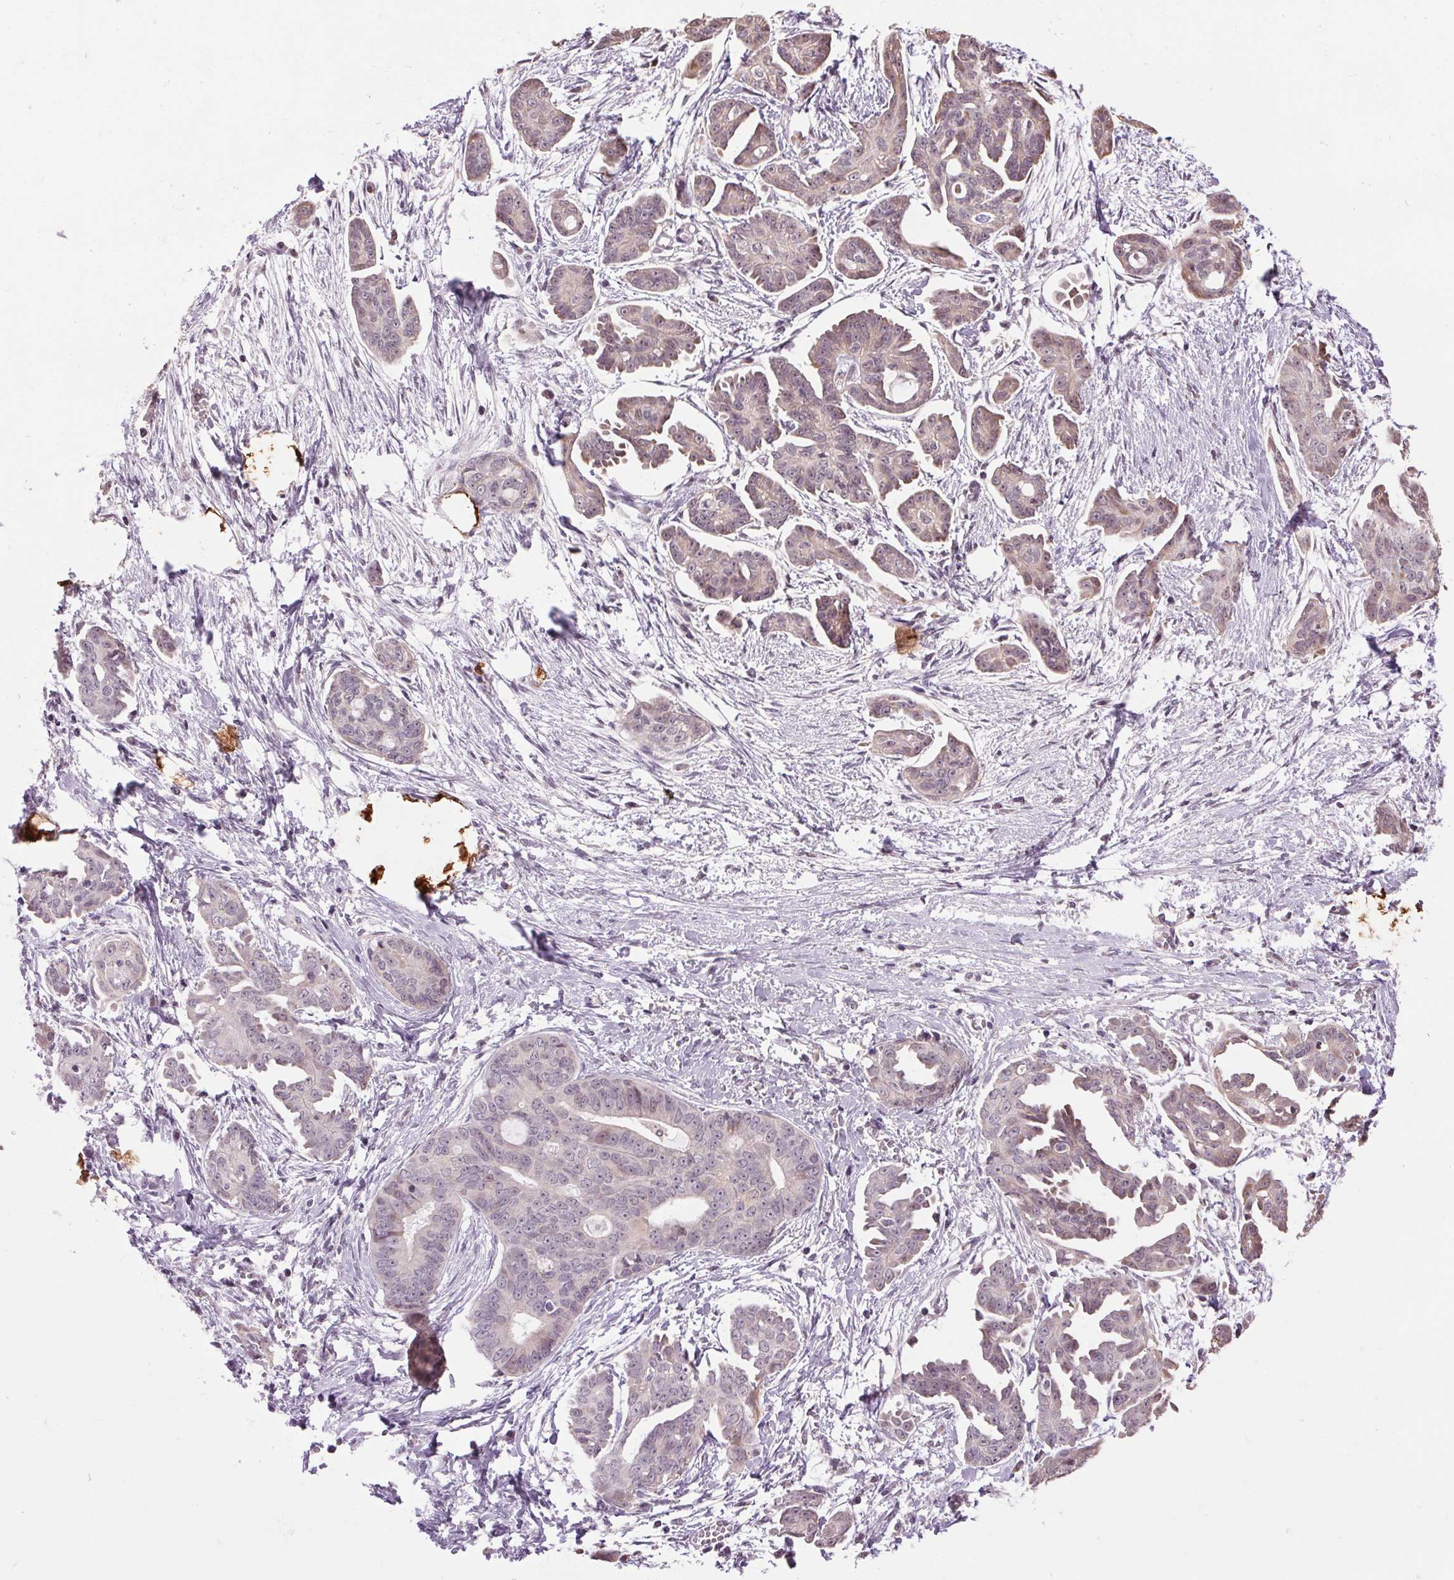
{"staining": {"intensity": "weak", "quantity": "25%-75%", "location": "cytoplasmic/membranous,nuclear"}, "tissue": "ovarian cancer", "cell_type": "Tumor cells", "image_type": "cancer", "snomed": [{"axis": "morphology", "description": "Cystadenocarcinoma, serous, NOS"}, {"axis": "topography", "description": "Ovary"}], "caption": "Tumor cells exhibit low levels of weak cytoplasmic/membranous and nuclear positivity in about 25%-75% of cells in human ovarian cancer.", "gene": "VWA3B", "patient": {"sex": "female", "age": 71}}